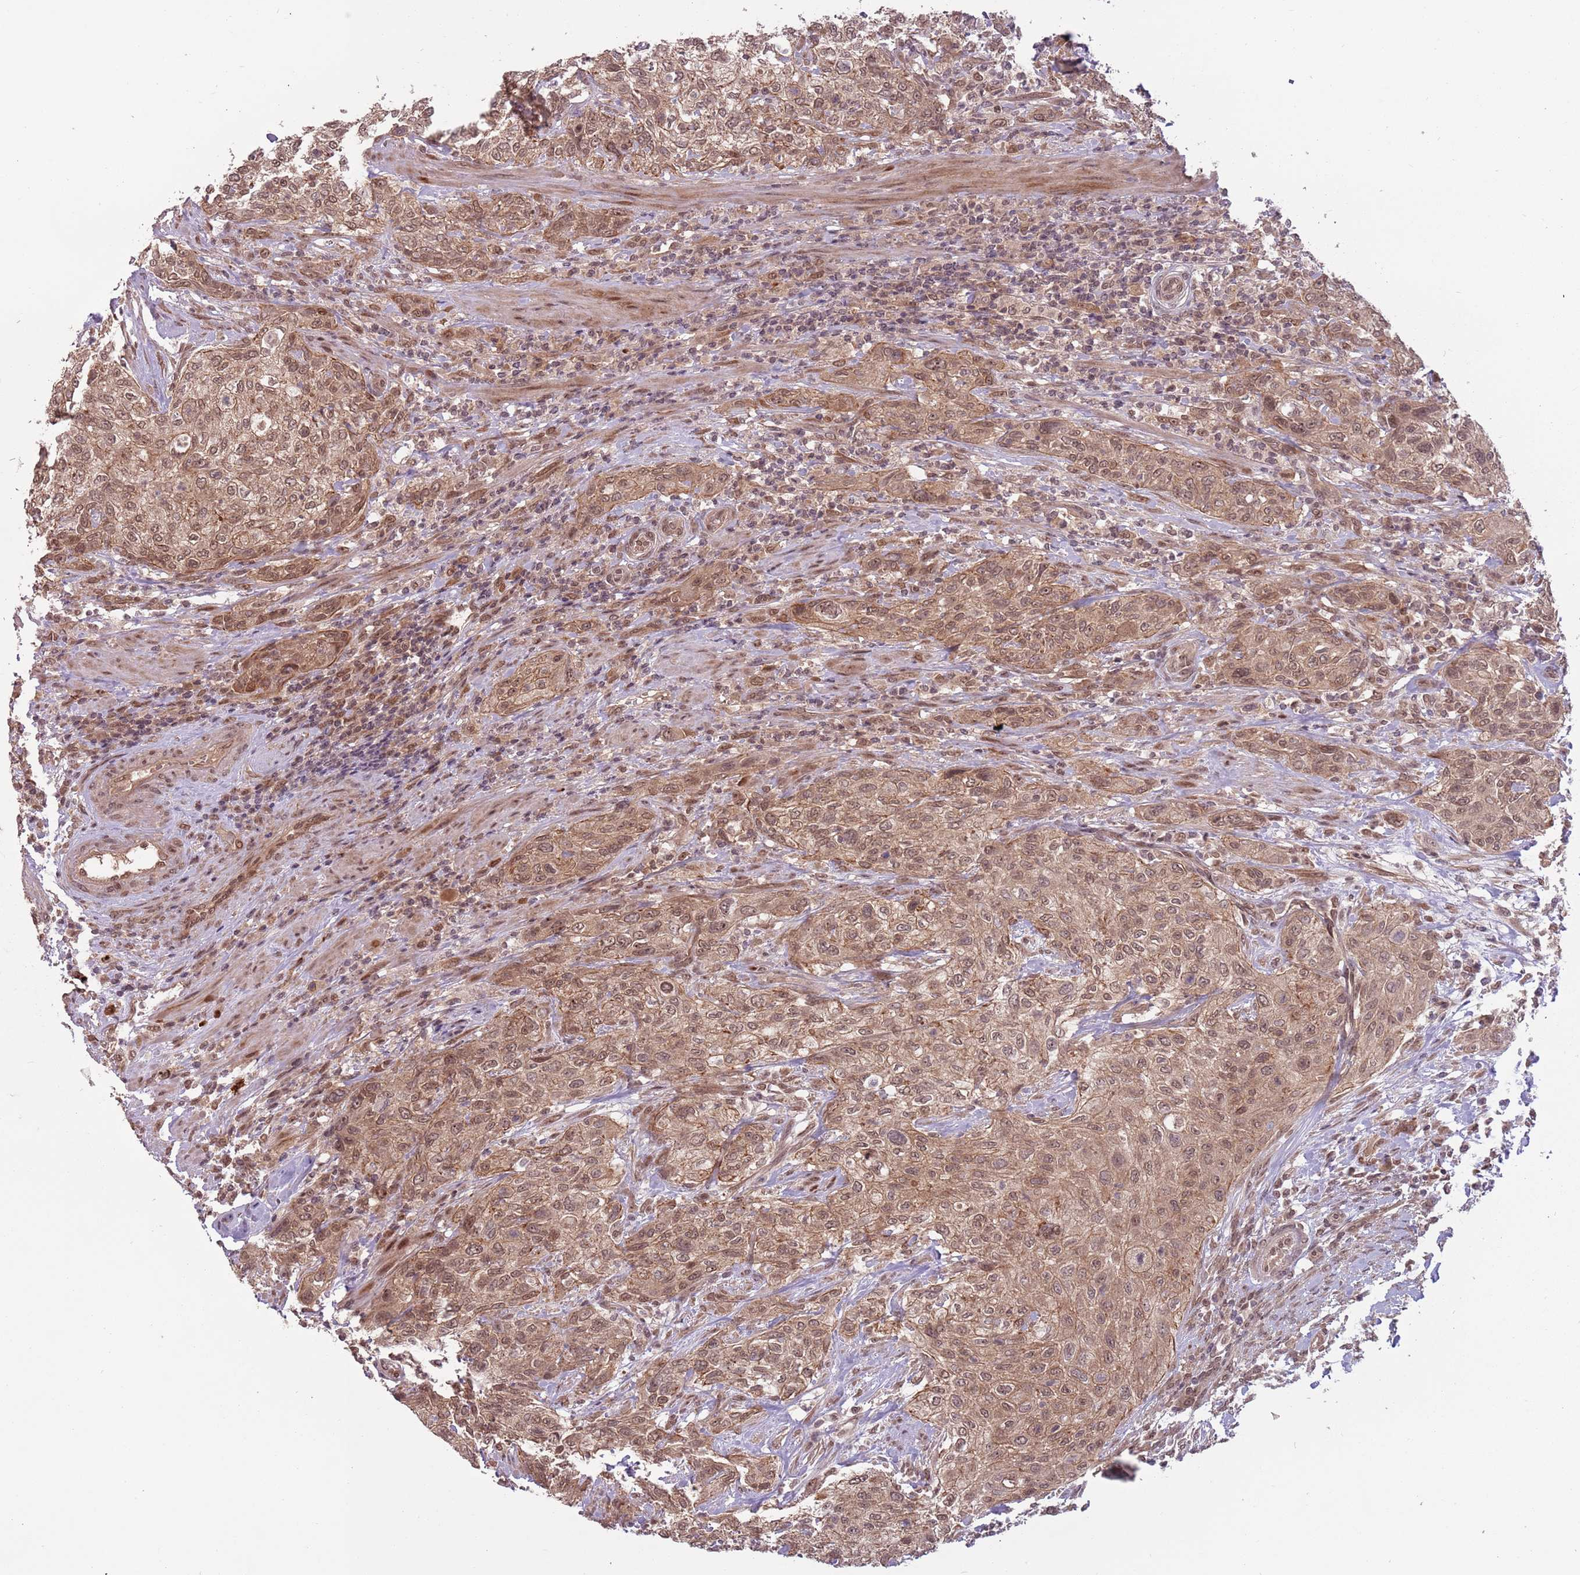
{"staining": {"intensity": "weak", "quantity": ">75%", "location": "cytoplasmic/membranous,nuclear"}, "tissue": "urothelial cancer", "cell_type": "Tumor cells", "image_type": "cancer", "snomed": [{"axis": "morphology", "description": "Normal tissue, NOS"}, {"axis": "morphology", "description": "Urothelial carcinoma, NOS"}, {"axis": "topography", "description": "Urinary bladder"}, {"axis": "topography", "description": "Peripheral nerve tissue"}], "caption": "Protein expression analysis of urothelial cancer reveals weak cytoplasmic/membranous and nuclear staining in about >75% of tumor cells.", "gene": "ADAMTS3", "patient": {"sex": "male", "age": 35}}